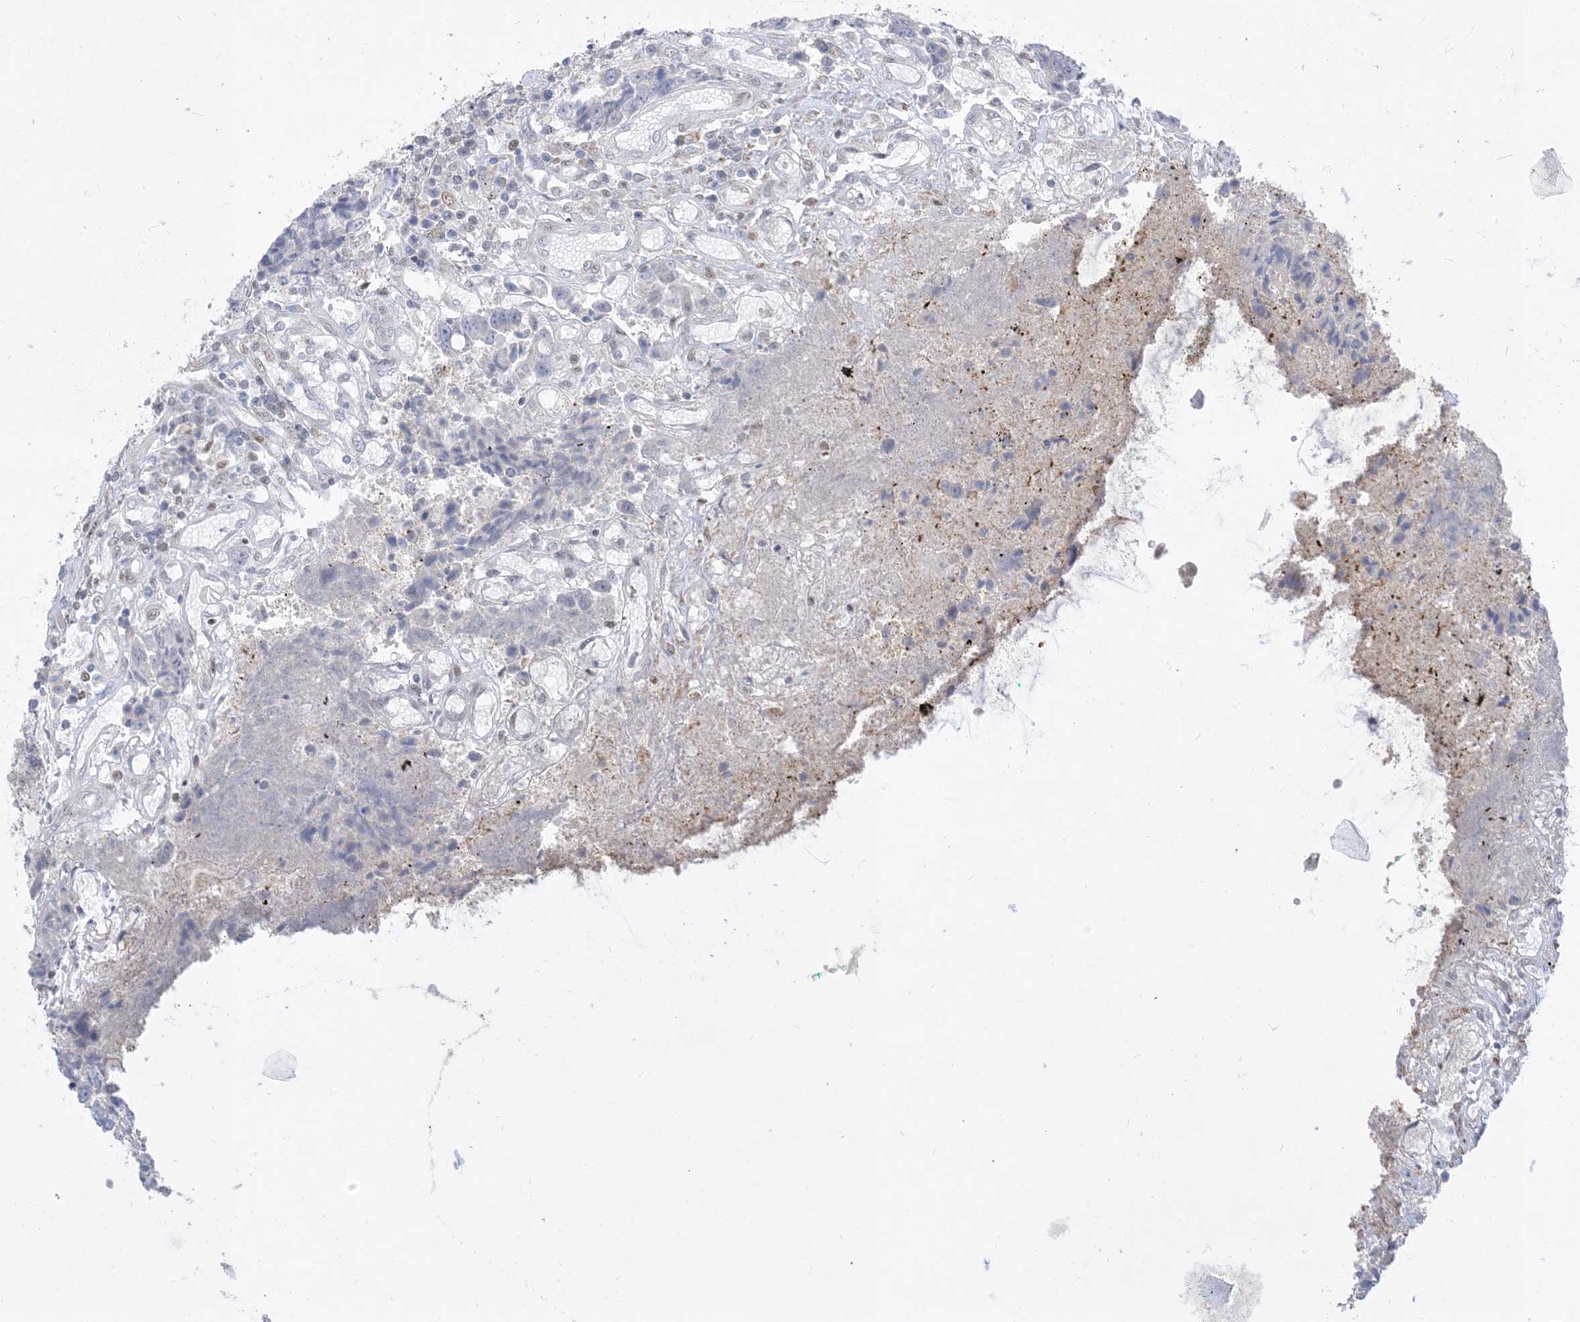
{"staining": {"intensity": "negative", "quantity": "none", "location": "none"}, "tissue": "colorectal cancer", "cell_type": "Tumor cells", "image_type": "cancer", "snomed": [{"axis": "morphology", "description": "Adenocarcinoma, NOS"}, {"axis": "topography", "description": "Rectum"}], "caption": "Immunohistochemistry (IHC) histopathology image of colorectal cancer stained for a protein (brown), which demonstrates no positivity in tumor cells.", "gene": "BHLHE40", "patient": {"sex": "male", "age": 84}}